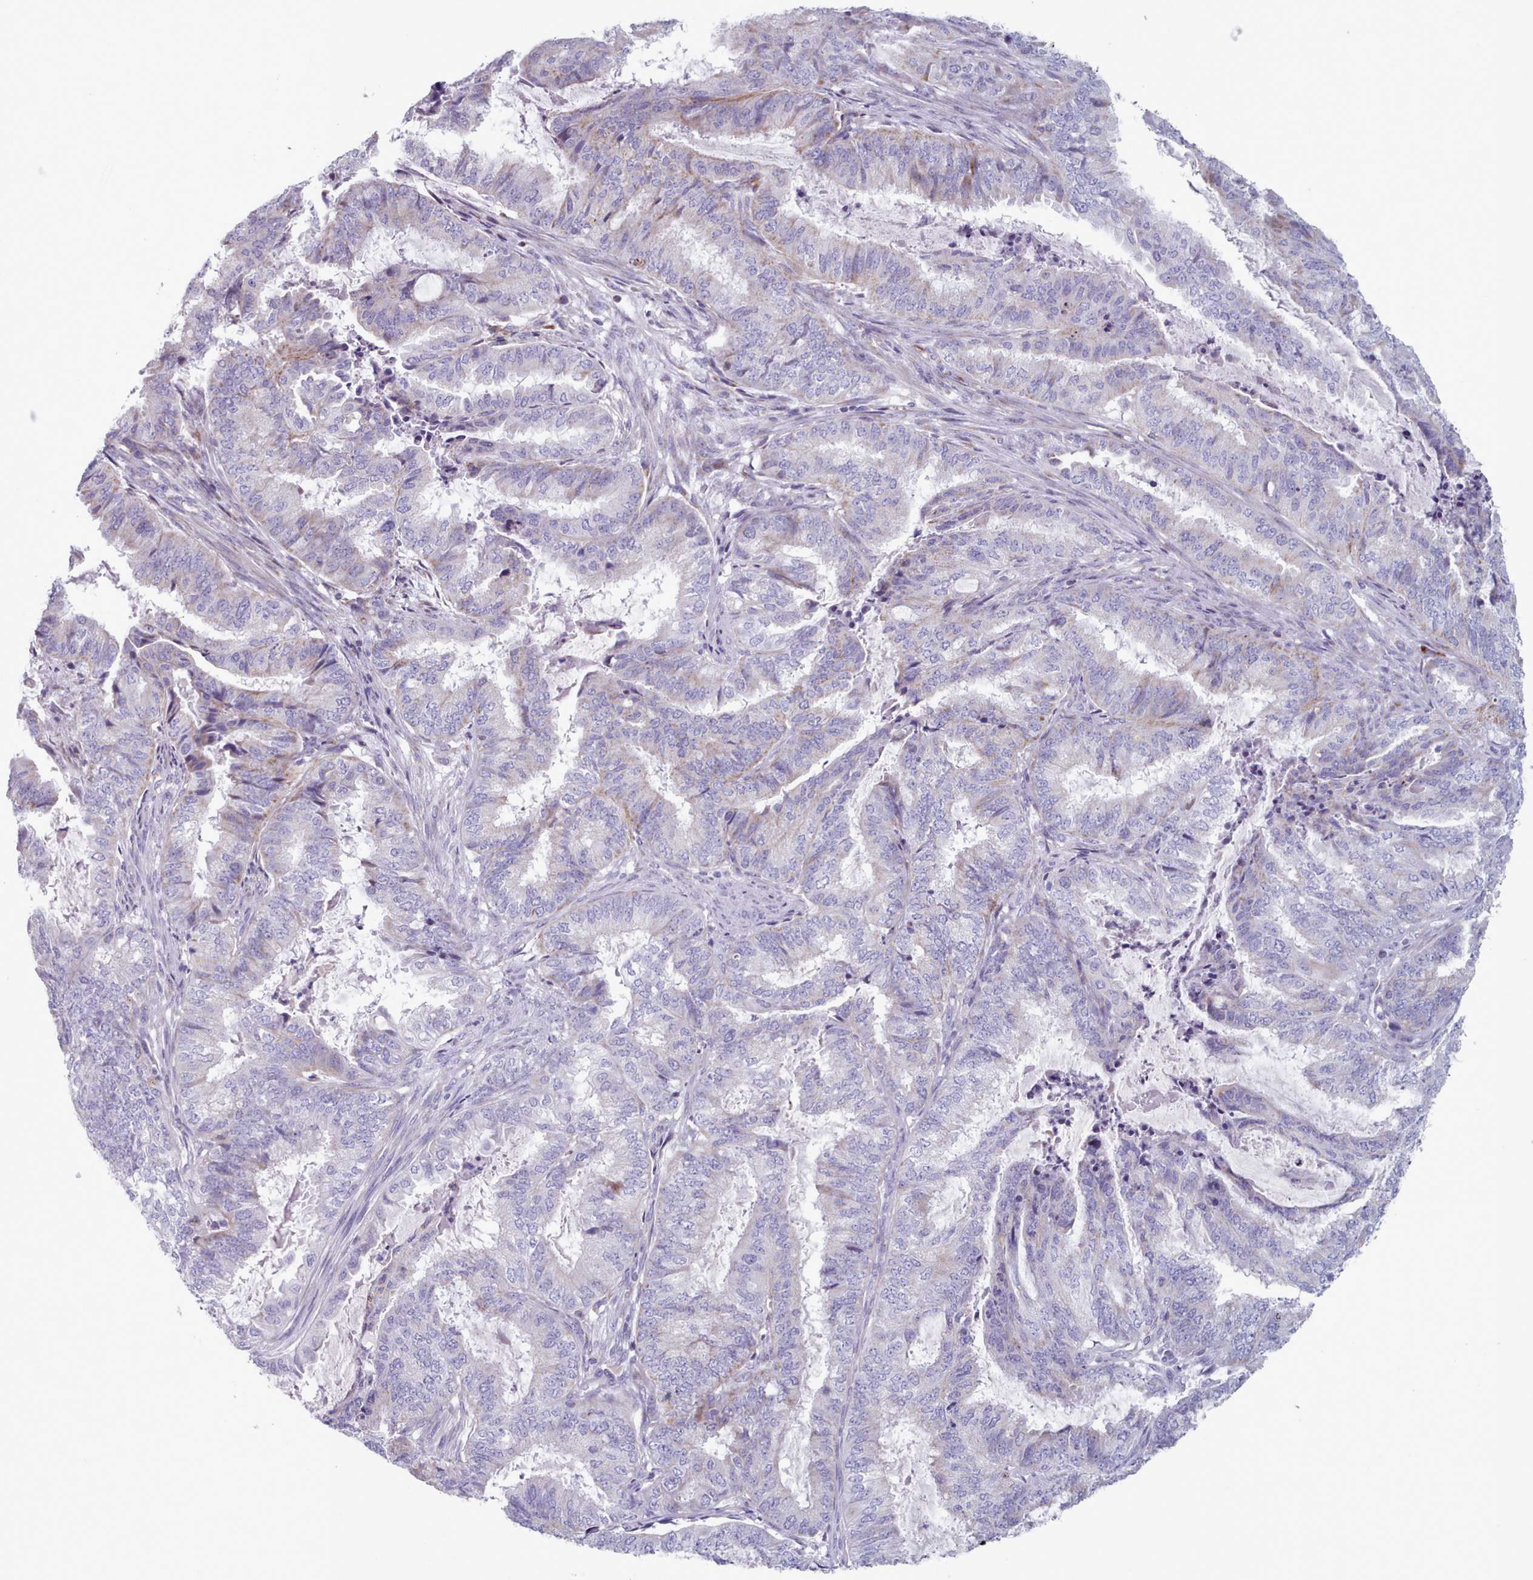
{"staining": {"intensity": "negative", "quantity": "none", "location": "none"}, "tissue": "endometrial cancer", "cell_type": "Tumor cells", "image_type": "cancer", "snomed": [{"axis": "morphology", "description": "Adenocarcinoma, NOS"}, {"axis": "topography", "description": "Endometrium"}], "caption": "Histopathology image shows no significant protein expression in tumor cells of endometrial adenocarcinoma.", "gene": "FAM170B", "patient": {"sex": "female", "age": 51}}